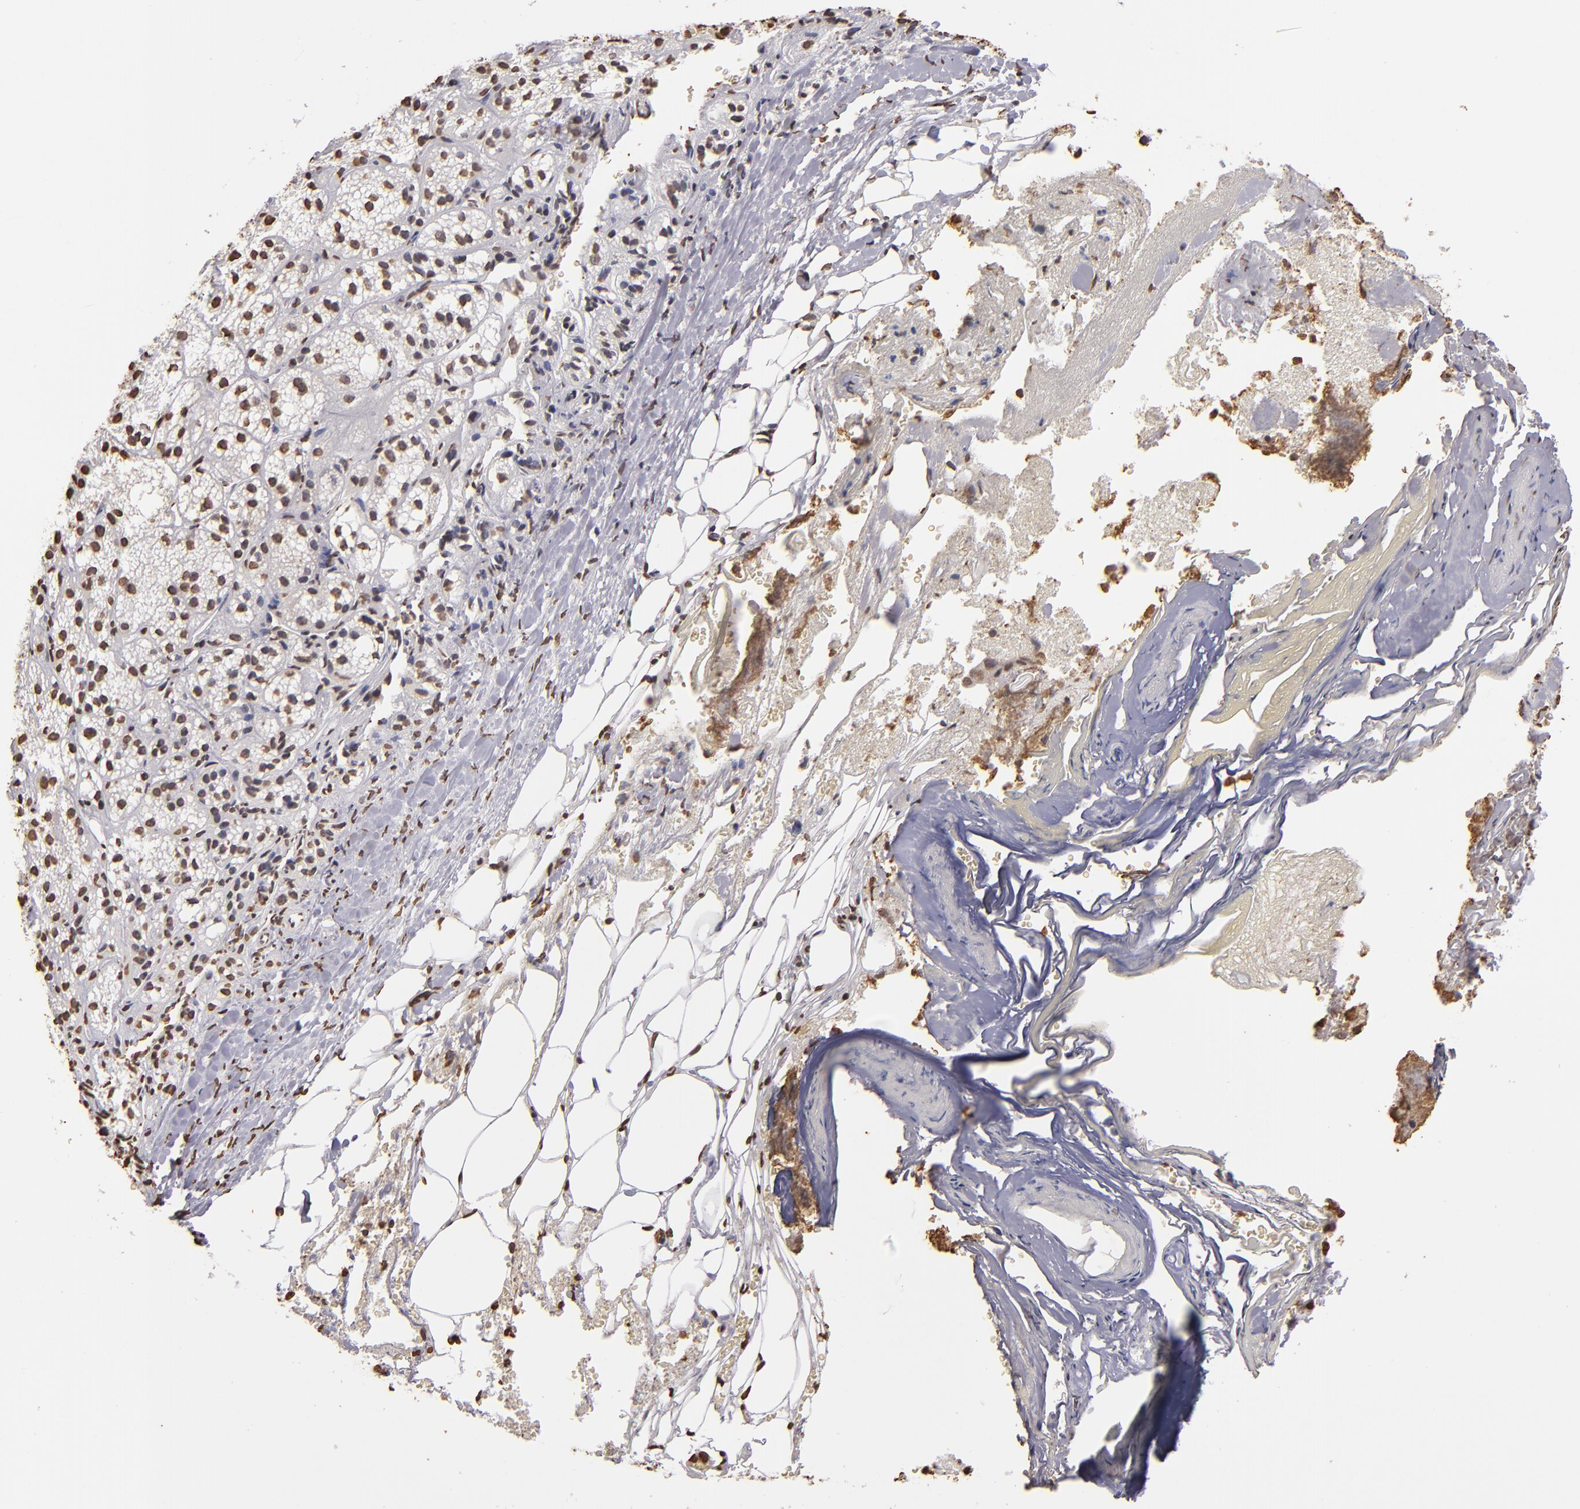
{"staining": {"intensity": "moderate", "quantity": ">75%", "location": "nuclear"}, "tissue": "adrenal gland", "cell_type": "Glandular cells", "image_type": "normal", "snomed": [{"axis": "morphology", "description": "Normal tissue, NOS"}, {"axis": "topography", "description": "Adrenal gland"}], "caption": "Immunohistochemical staining of normal adrenal gland demonstrates medium levels of moderate nuclear expression in approximately >75% of glandular cells.", "gene": "LBX1", "patient": {"sex": "female", "age": 71}}